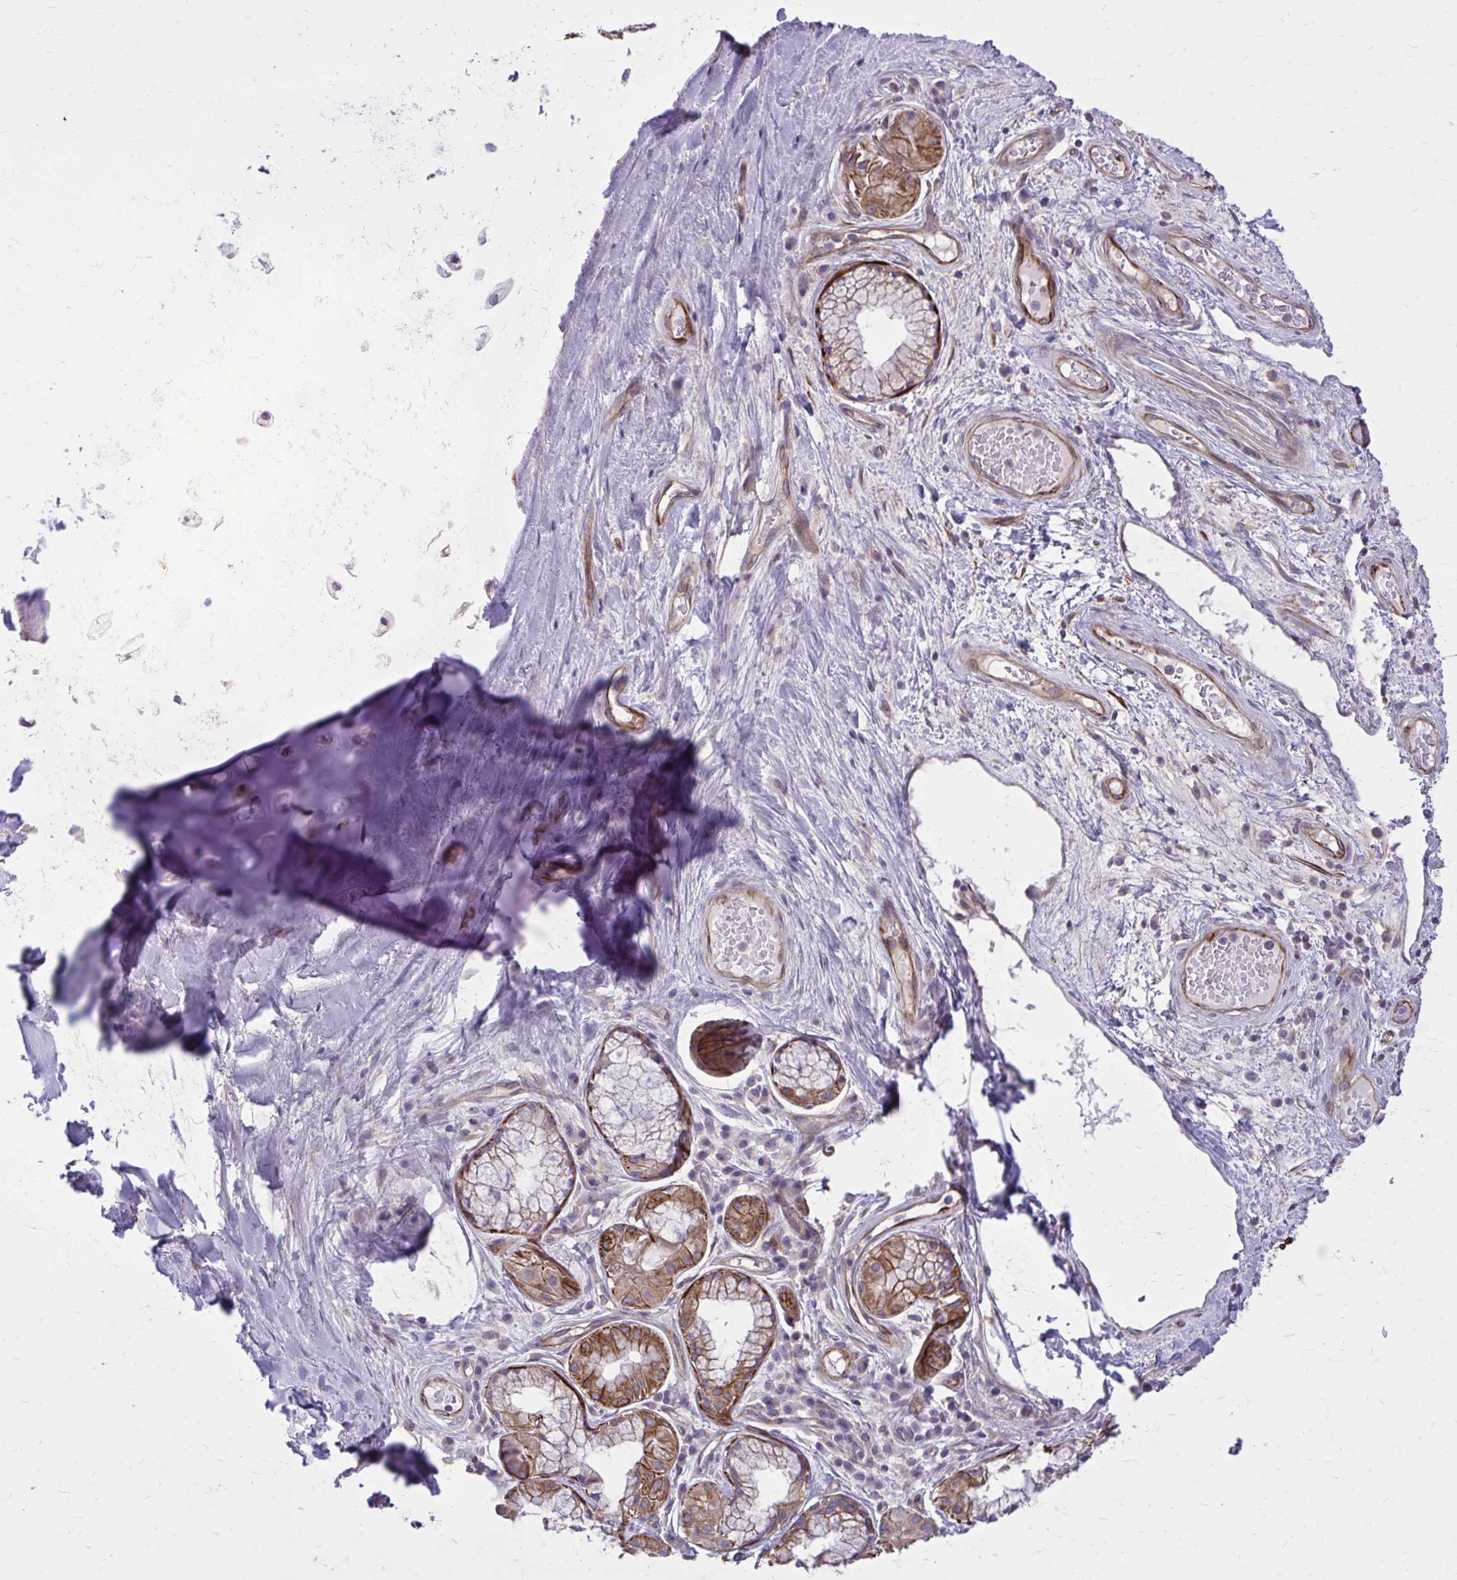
{"staining": {"intensity": "negative", "quantity": "none", "location": "none"}, "tissue": "adipose tissue", "cell_type": "Adipocytes", "image_type": "normal", "snomed": [{"axis": "morphology", "description": "Normal tissue, NOS"}, {"axis": "topography", "description": "Cartilage tissue"}, {"axis": "topography", "description": "Bronchus"}], "caption": "DAB immunohistochemical staining of normal adipose tissue exhibits no significant positivity in adipocytes.", "gene": "FAP", "patient": {"sex": "male", "age": 64}}